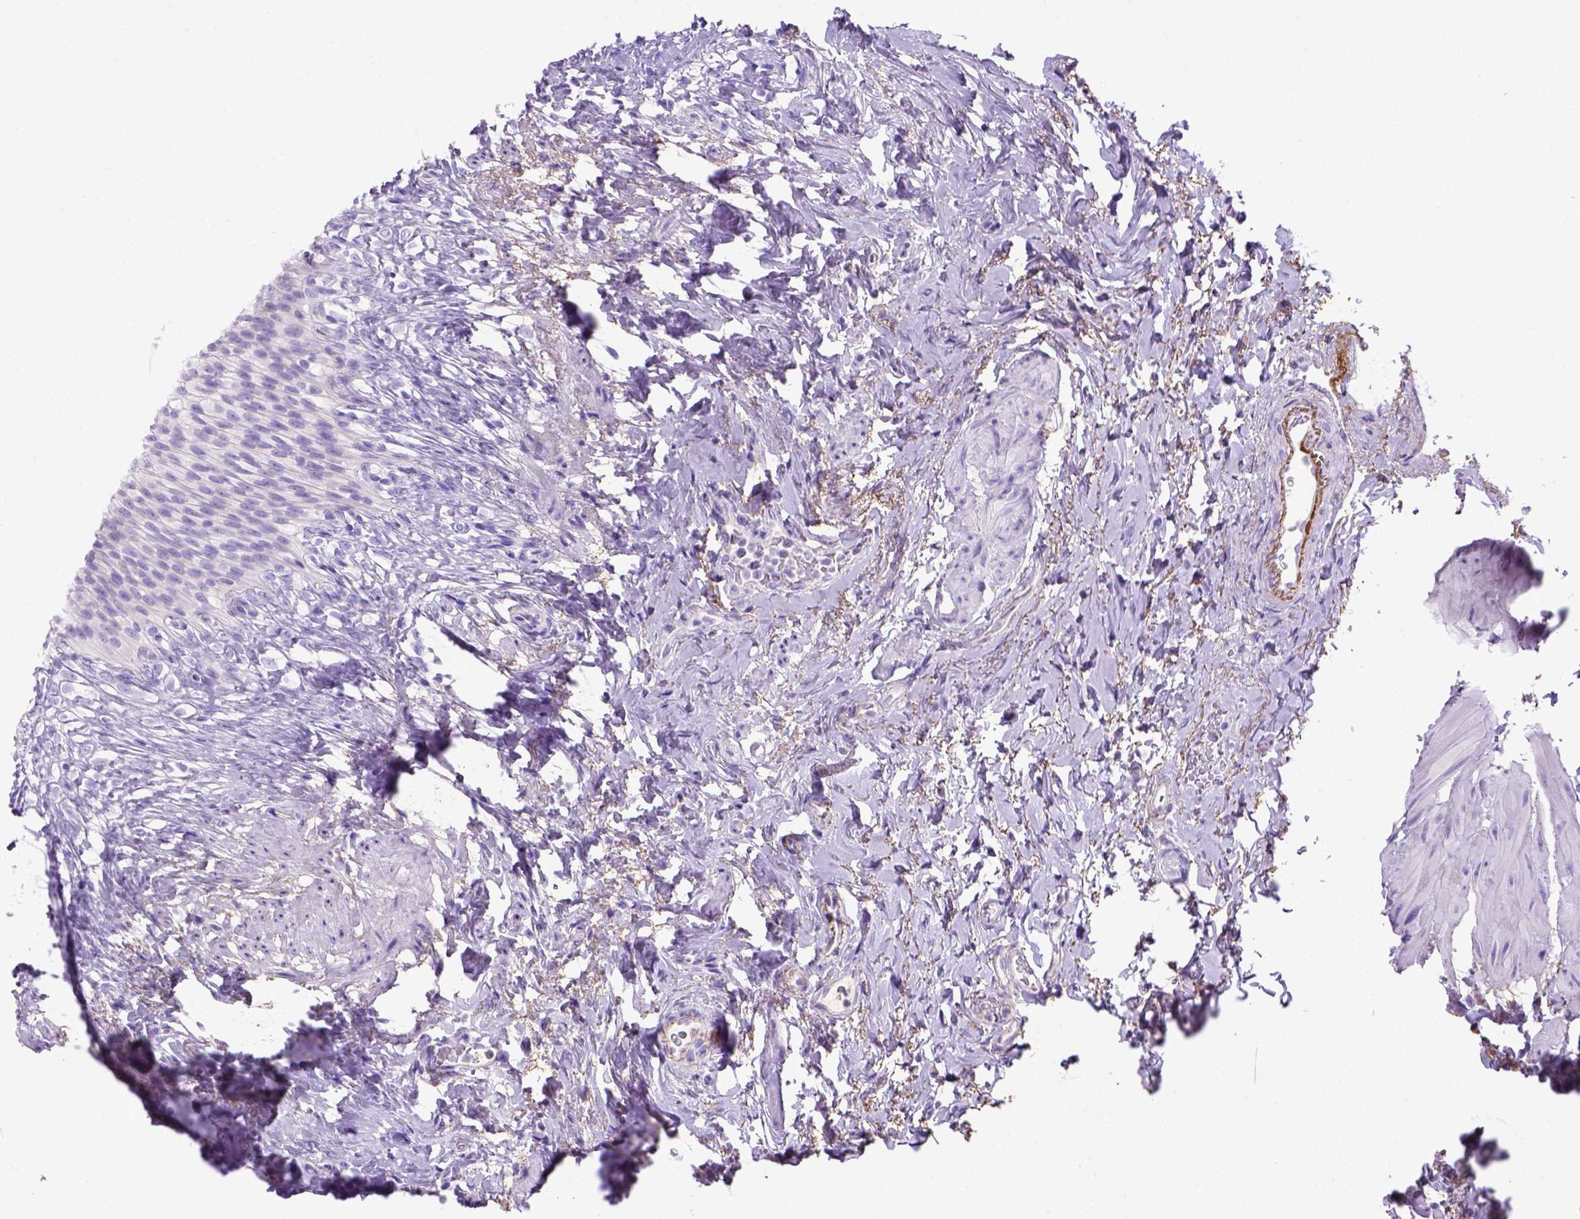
{"staining": {"intensity": "negative", "quantity": "none", "location": "none"}, "tissue": "urinary bladder", "cell_type": "Urothelial cells", "image_type": "normal", "snomed": [{"axis": "morphology", "description": "Normal tissue, NOS"}, {"axis": "topography", "description": "Urinary bladder"}, {"axis": "topography", "description": "Prostate"}], "caption": "DAB (3,3'-diaminobenzidine) immunohistochemical staining of normal urinary bladder displays no significant expression in urothelial cells.", "gene": "SIRPD", "patient": {"sex": "male", "age": 76}}